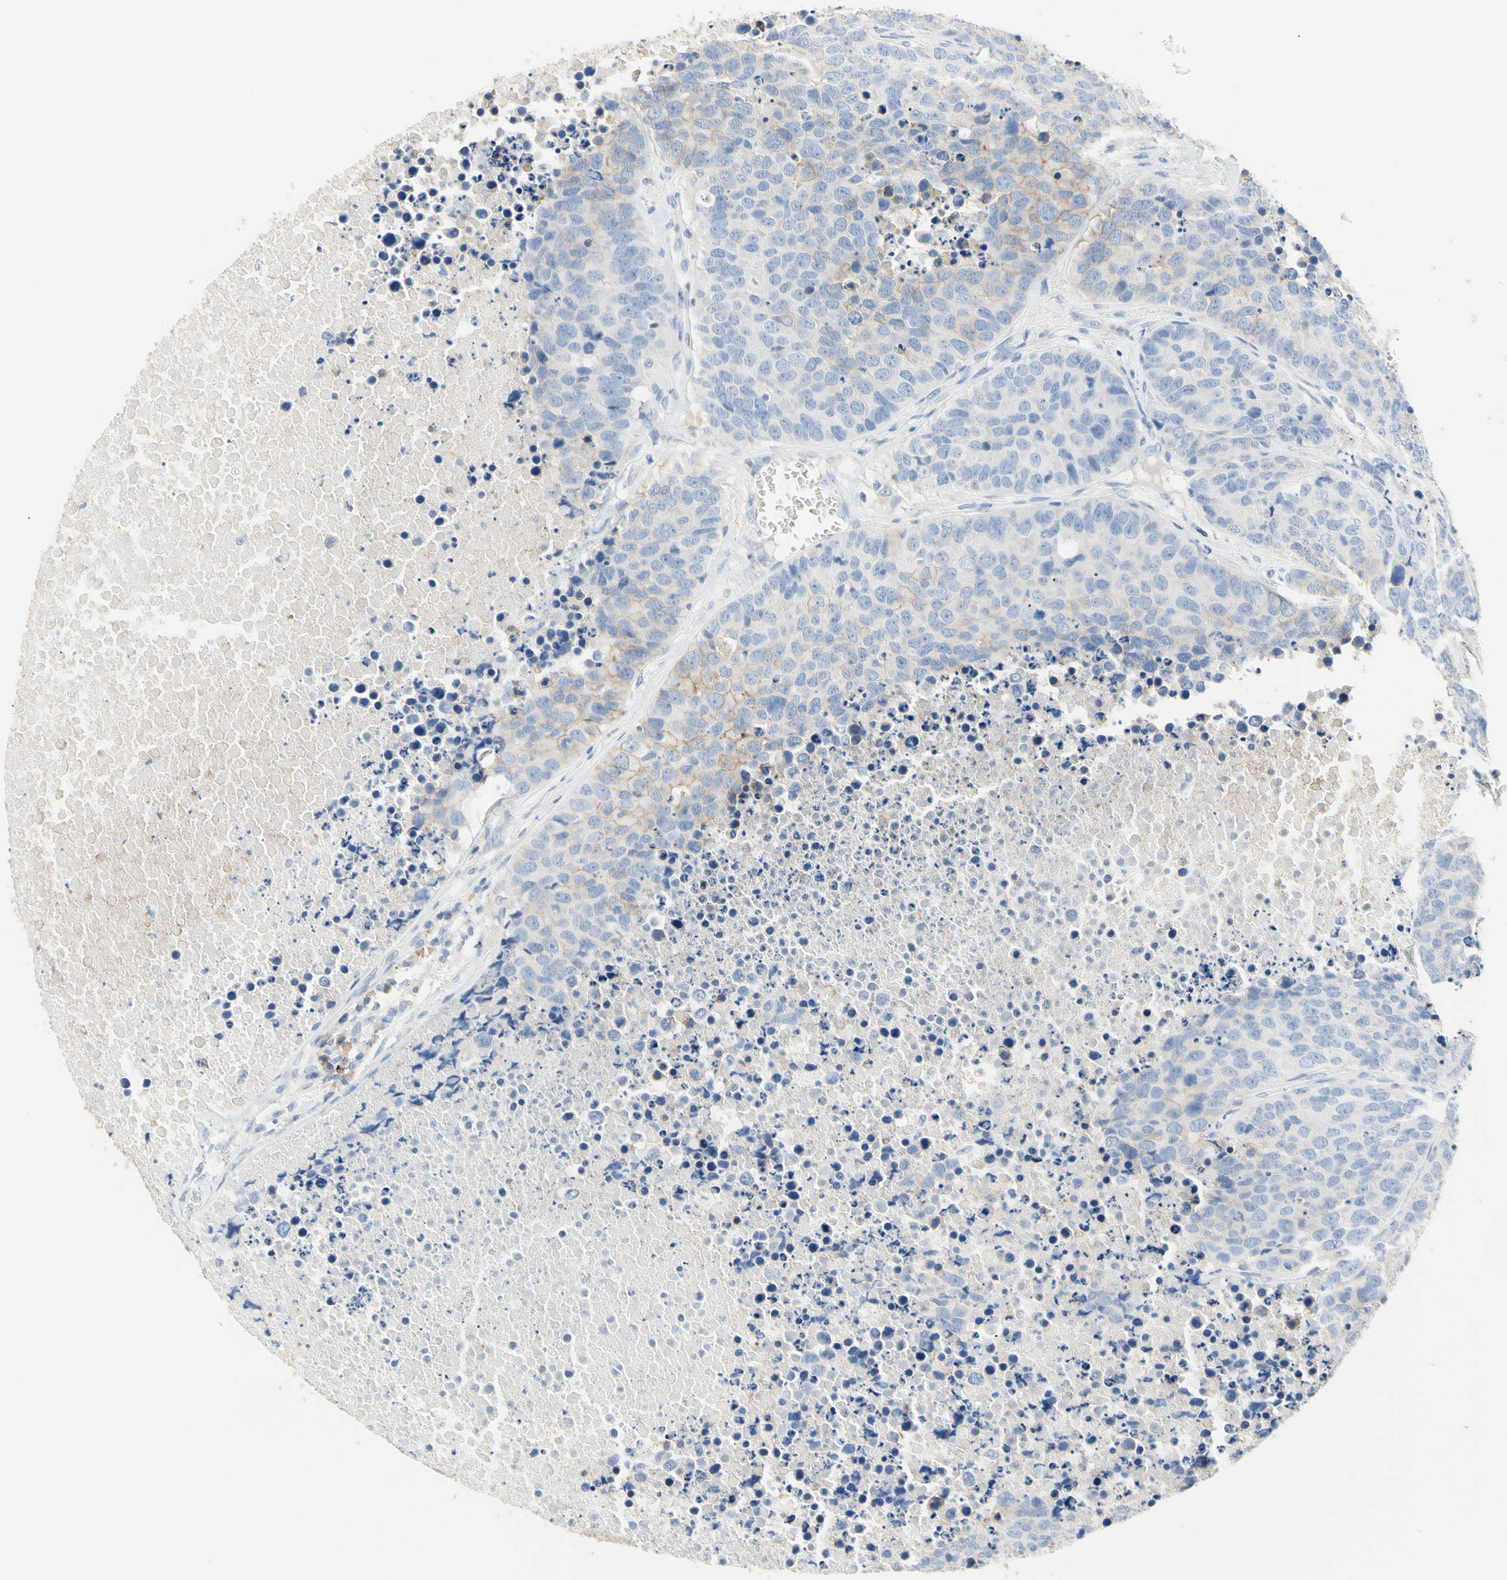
{"staining": {"intensity": "weak", "quantity": "<25%", "location": "cytoplasmic/membranous"}, "tissue": "carcinoid", "cell_type": "Tumor cells", "image_type": "cancer", "snomed": [{"axis": "morphology", "description": "Carcinoid, malignant, NOS"}, {"axis": "topography", "description": "Lung"}], "caption": "Carcinoid (malignant) was stained to show a protein in brown. There is no significant expression in tumor cells.", "gene": "NECTIN4", "patient": {"sex": "male", "age": 60}}